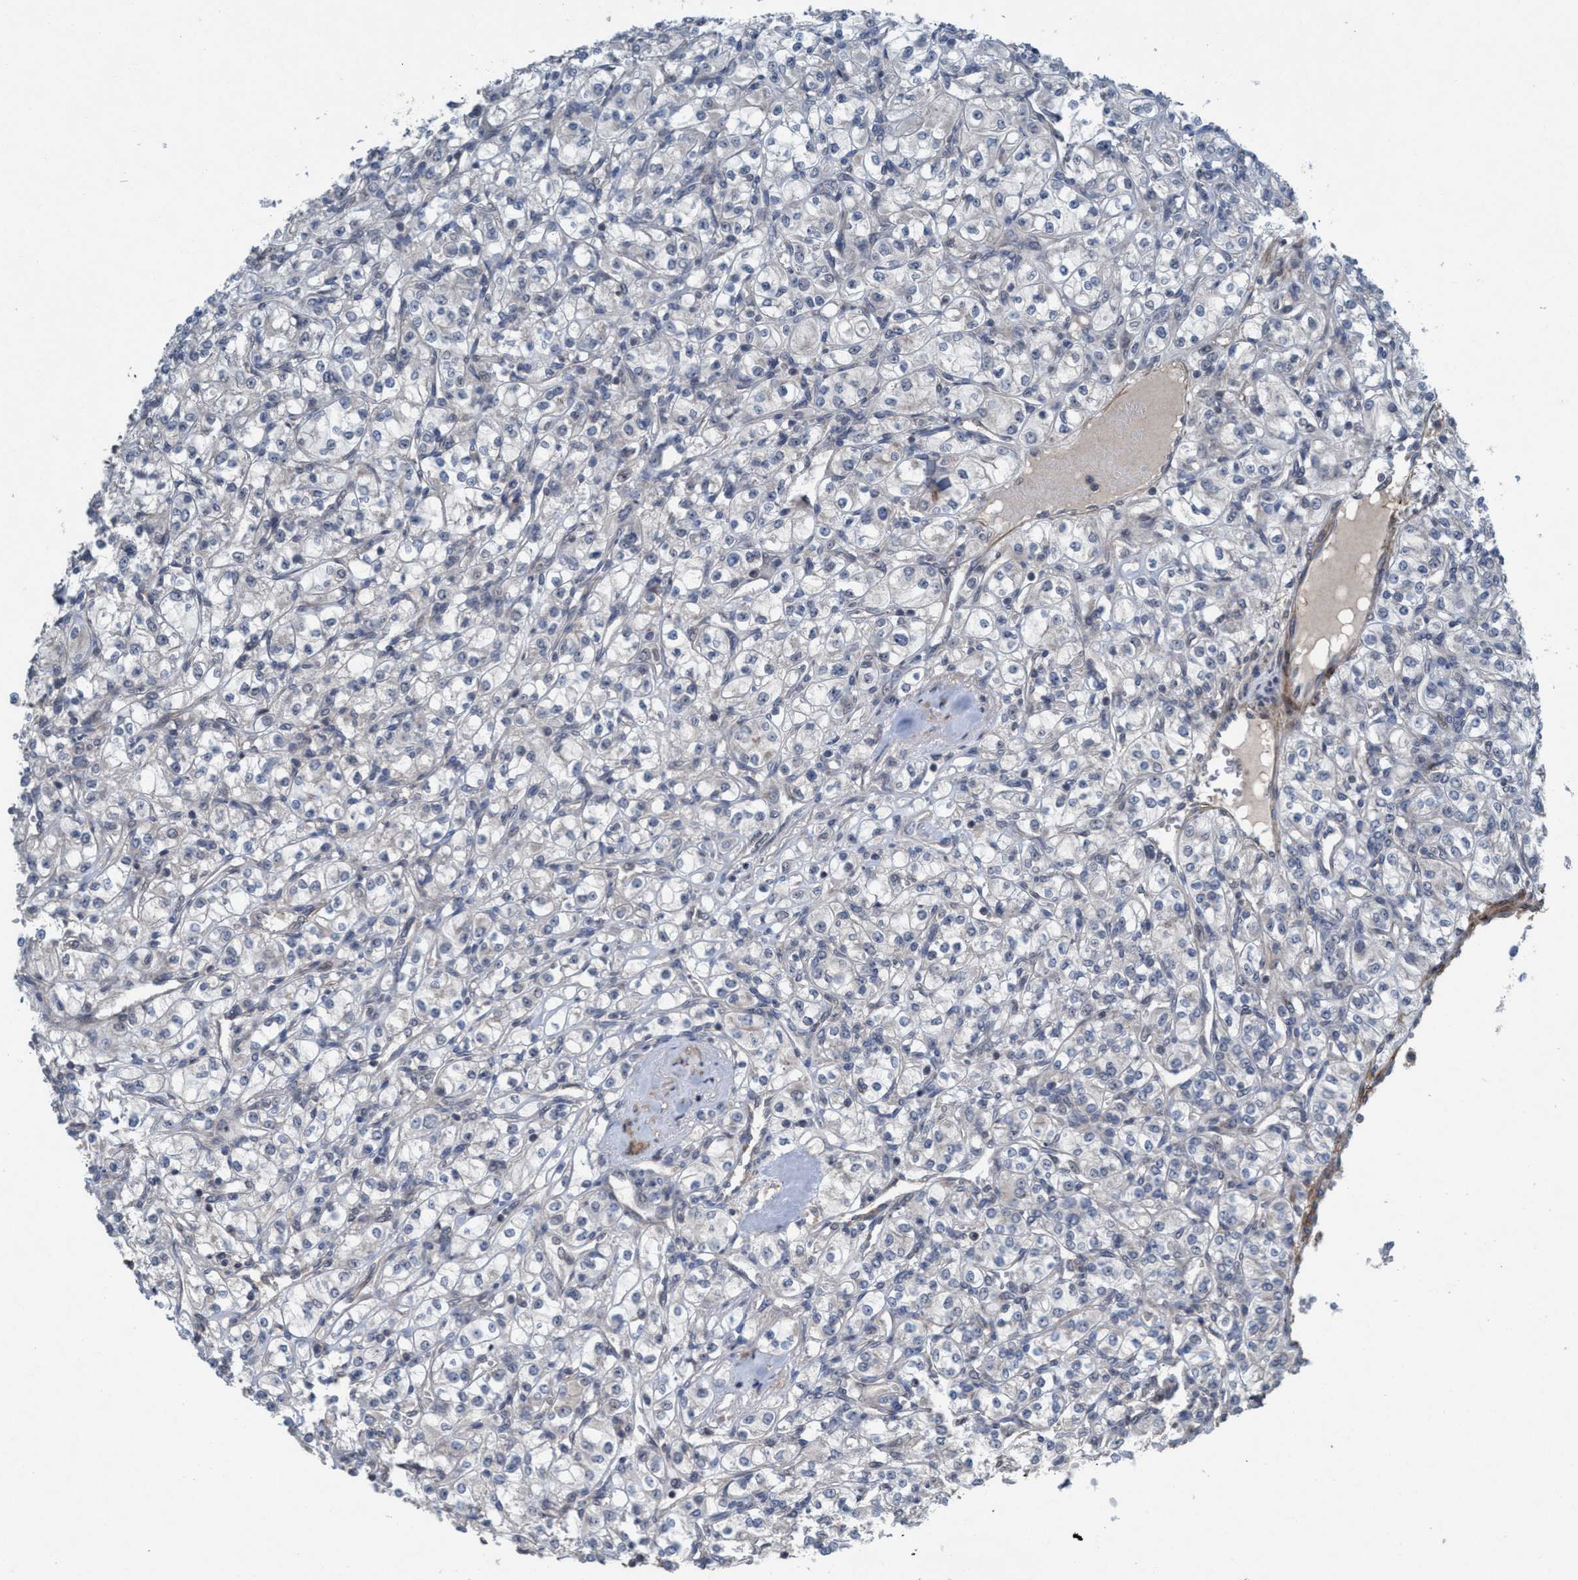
{"staining": {"intensity": "negative", "quantity": "none", "location": "none"}, "tissue": "renal cancer", "cell_type": "Tumor cells", "image_type": "cancer", "snomed": [{"axis": "morphology", "description": "Adenocarcinoma, NOS"}, {"axis": "topography", "description": "Kidney"}], "caption": "Immunohistochemical staining of human renal cancer (adenocarcinoma) exhibits no significant expression in tumor cells.", "gene": "NISCH", "patient": {"sex": "male", "age": 77}}